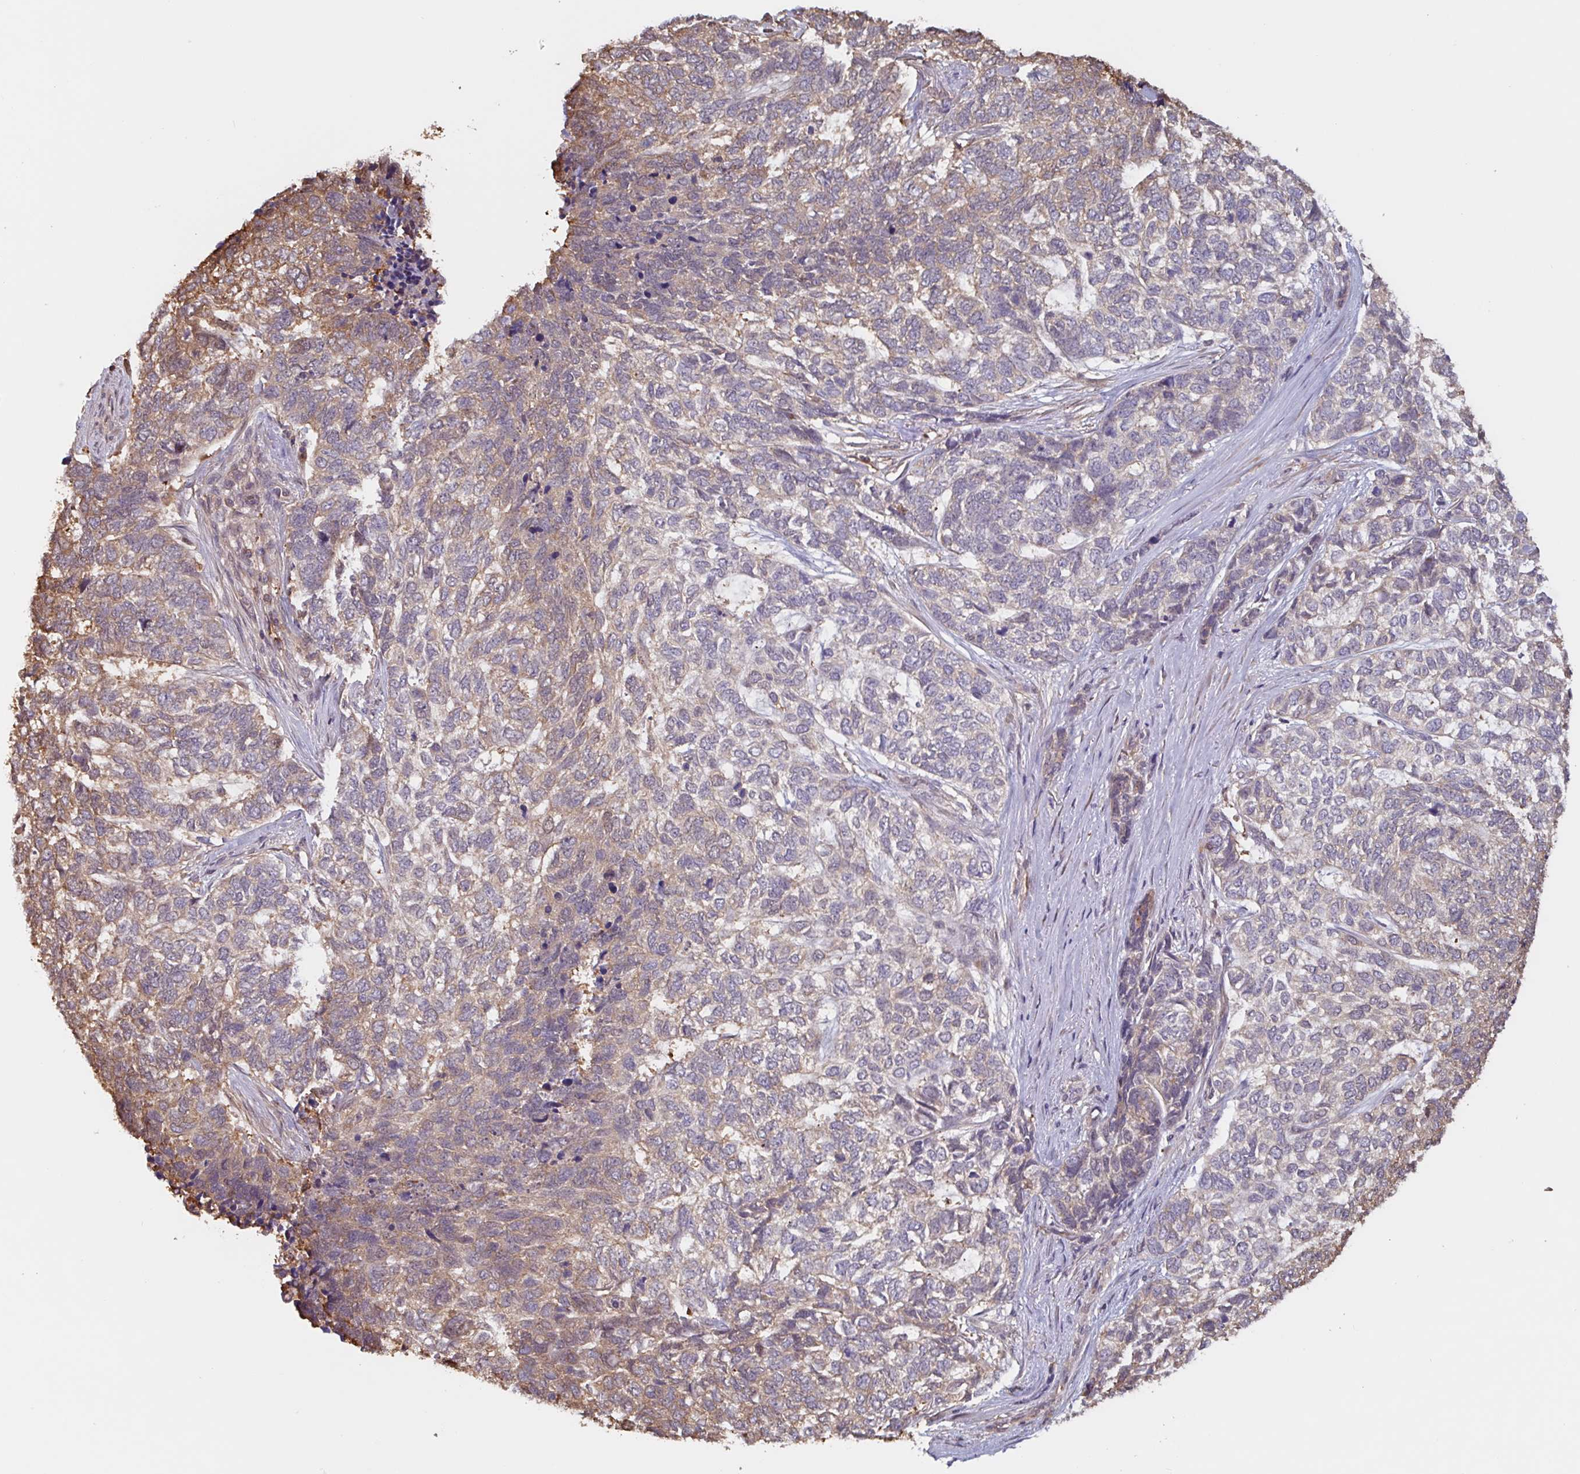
{"staining": {"intensity": "weak", "quantity": "25%-75%", "location": "cytoplasmic/membranous"}, "tissue": "skin cancer", "cell_type": "Tumor cells", "image_type": "cancer", "snomed": [{"axis": "morphology", "description": "Basal cell carcinoma"}, {"axis": "topography", "description": "Skin"}], "caption": "Human skin basal cell carcinoma stained with a brown dye displays weak cytoplasmic/membranous positive staining in about 25%-75% of tumor cells.", "gene": "OTOP2", "patient": {"sex": "female", "age": 65}}